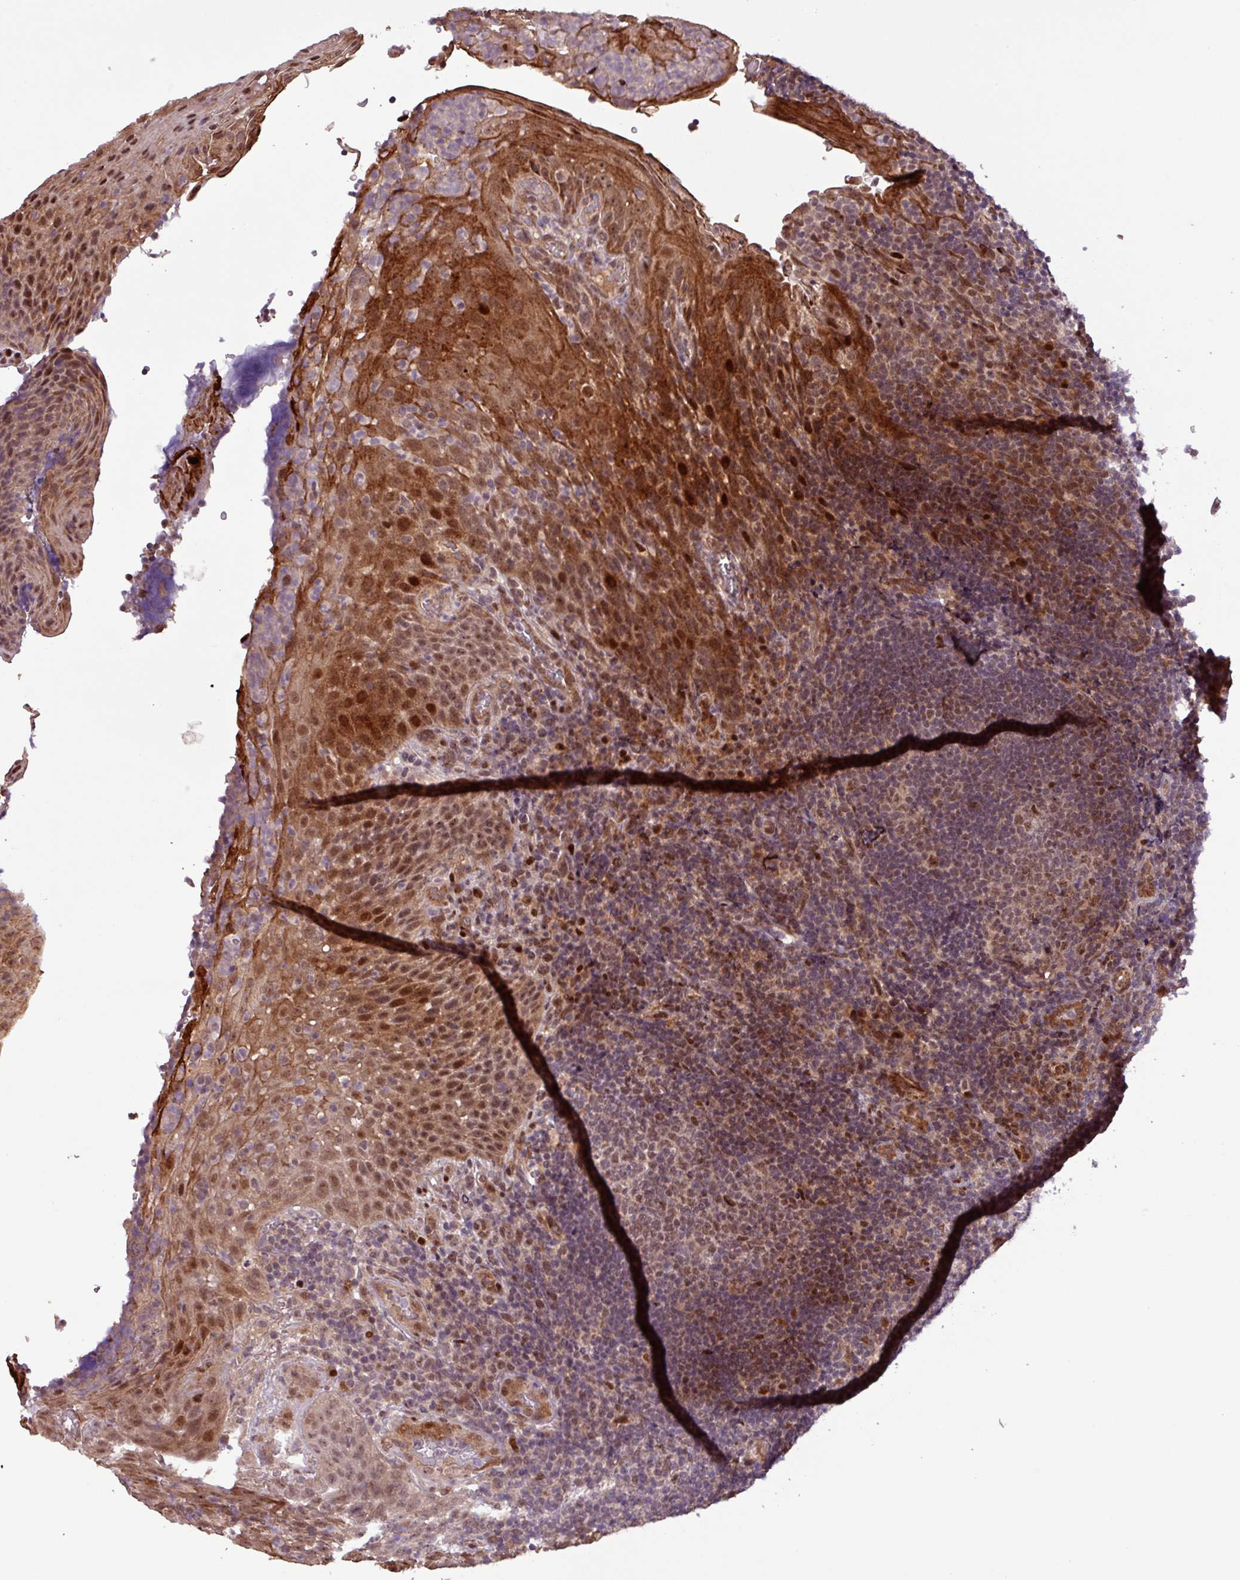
{"staining": {"intensity": "moderate", "quantity": ">75%", "location": "nuclear"}, "tissue": "tonsil", "cell_type": "Germinal center cells", "image_type": "normal", "snomed": [{"axis": "morphology", "description": "Normal tissue, NOS"}, {"axis": "topography", "description": "Tonsil"}], "caption": "Germinal center cells display moderate nuclear positivity in approximately >75% of cells in unremarkable tonsil.", "gene": "SLC22A24", "patient": {"sex": "male", "age": 17}}